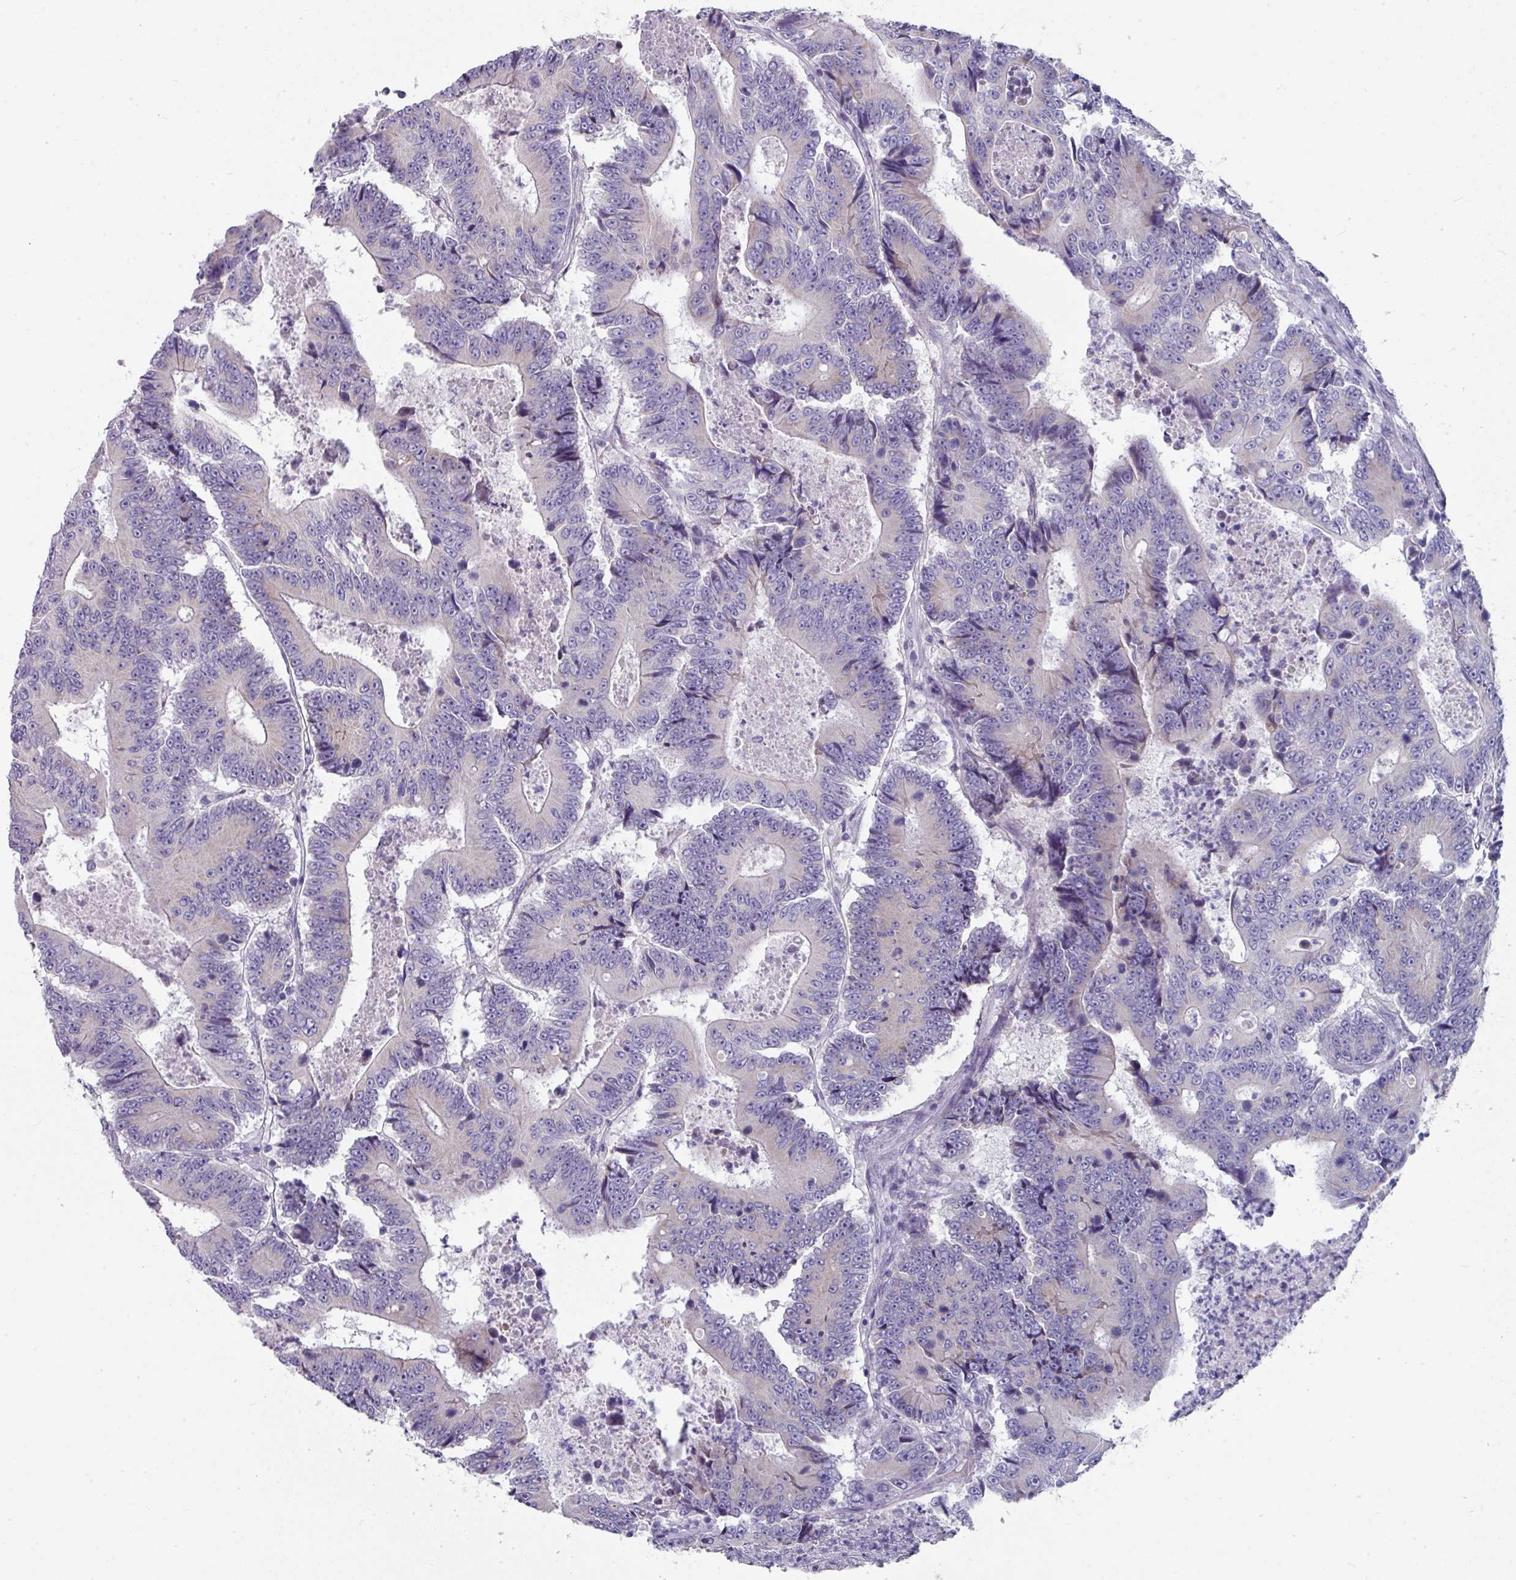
{"staining": {"intensity": "negative", "quantity": "none", "location": "none"}, "tissue": "colorectal cancer", "cell_type": "Tumor cells", "image_type": "cancer", "snomed": [{"axis": "morphology", "description": "Adenocarcinoma, NOS"}, {"axis": "topography", "description": "Colon"}], "caption": "Immunohistochemistry (IHC) histopathology image of neoplastic tissue: colorectal cancer stained with DAB (3,3'-diaminobenzidine) demonstrates no significant protein positivity in tumor cells.", "gene": "DEFB115", "patient": {"sex": "male", "age": 83}}